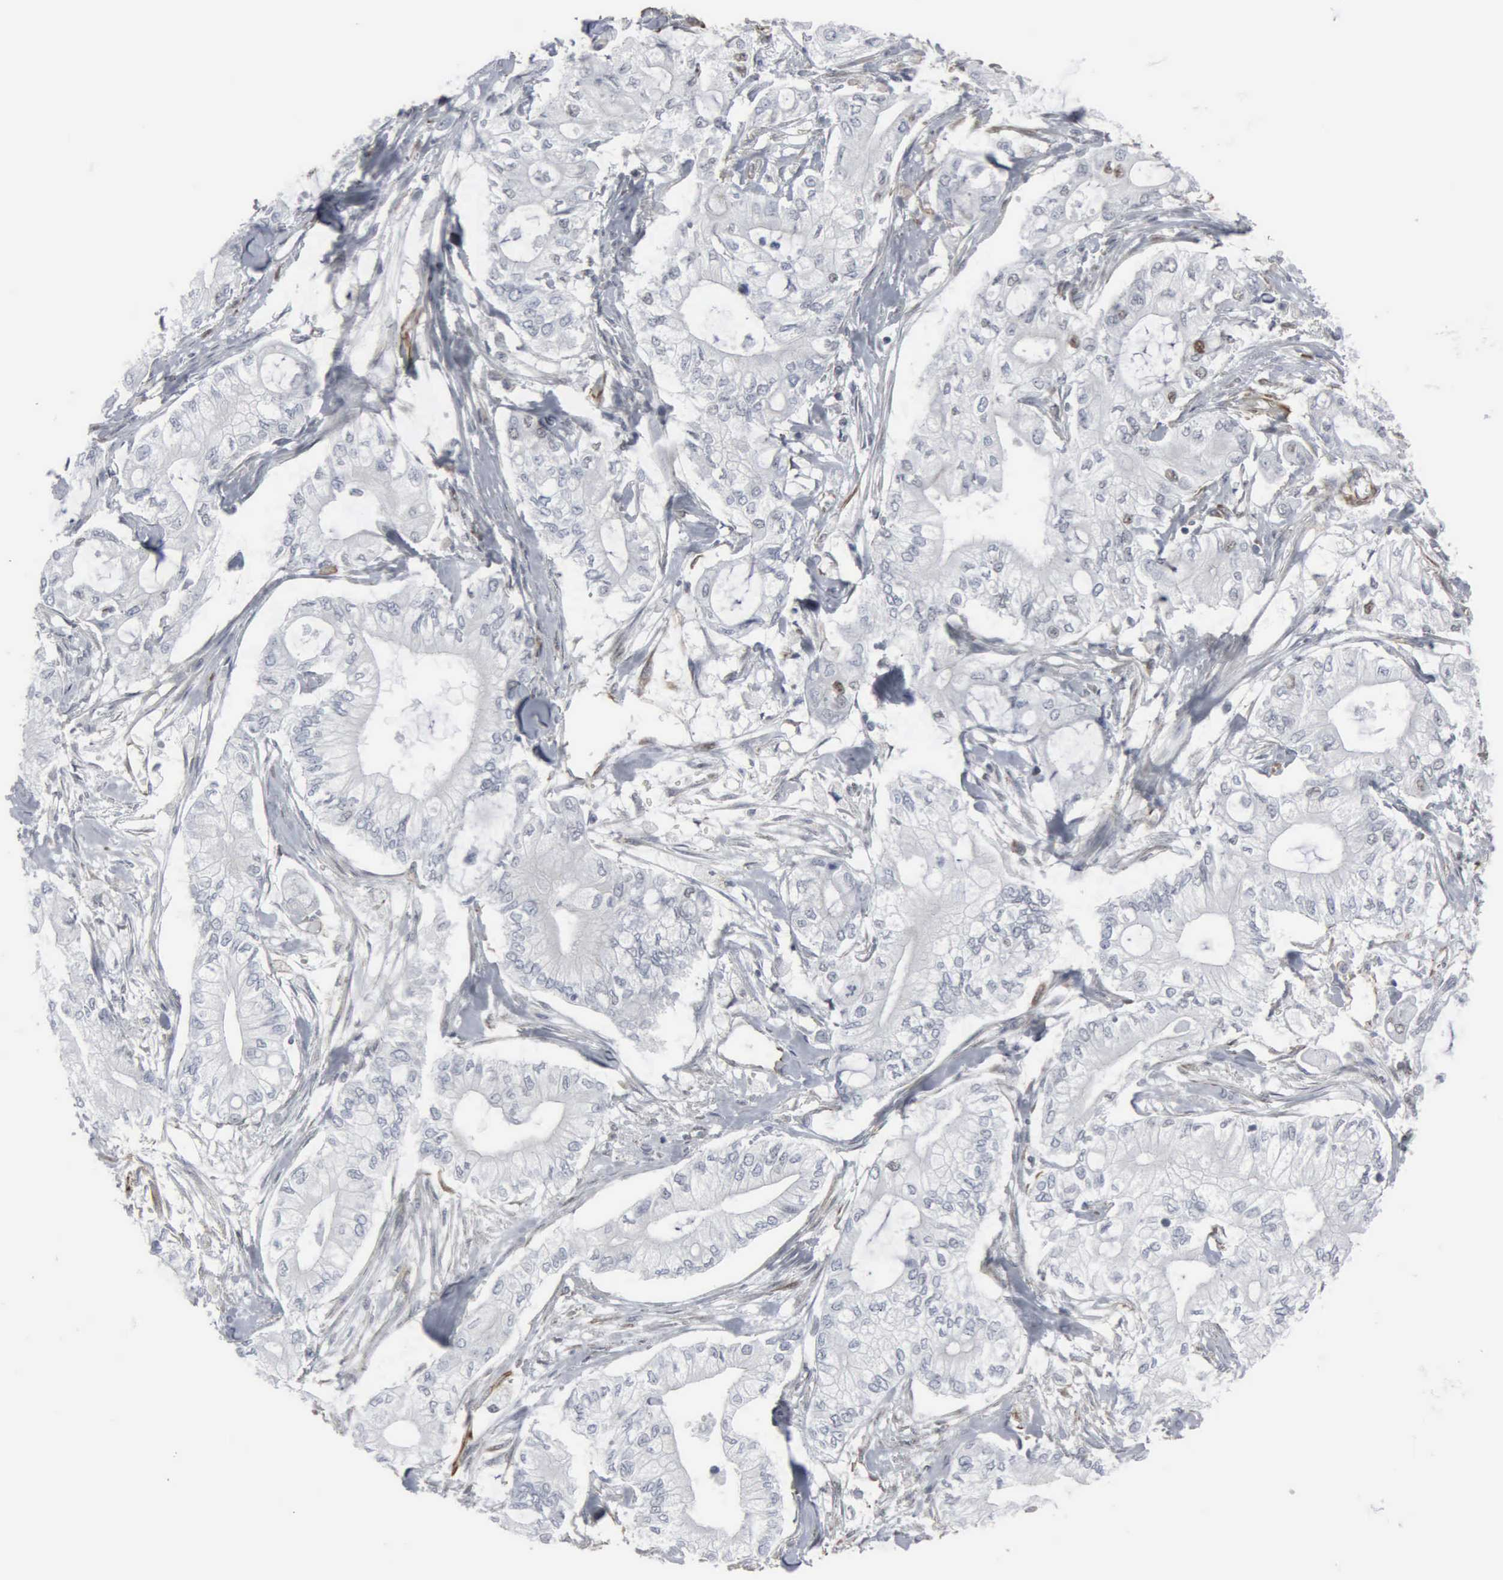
{"staining": {"intensity": "weak", "quantity": "<25%", "location": "cytoplasmic/membranous,nuclear"}, "tissue": "pancreatic cancer", "cell_type": "Tumor cells", "image_type": "cancer", "snomed": [{"axis": "morphology", "description": "Adenocarcinoma, NOS"}, {"axis": "topography", "description": "Pancreas"}], "caption": "A micrograph of human pancreatic adenocarcinoma is negative for staining in tumor cells.", "gene": "CCNE1", "patient": {"sex": "male", "age": 79}}